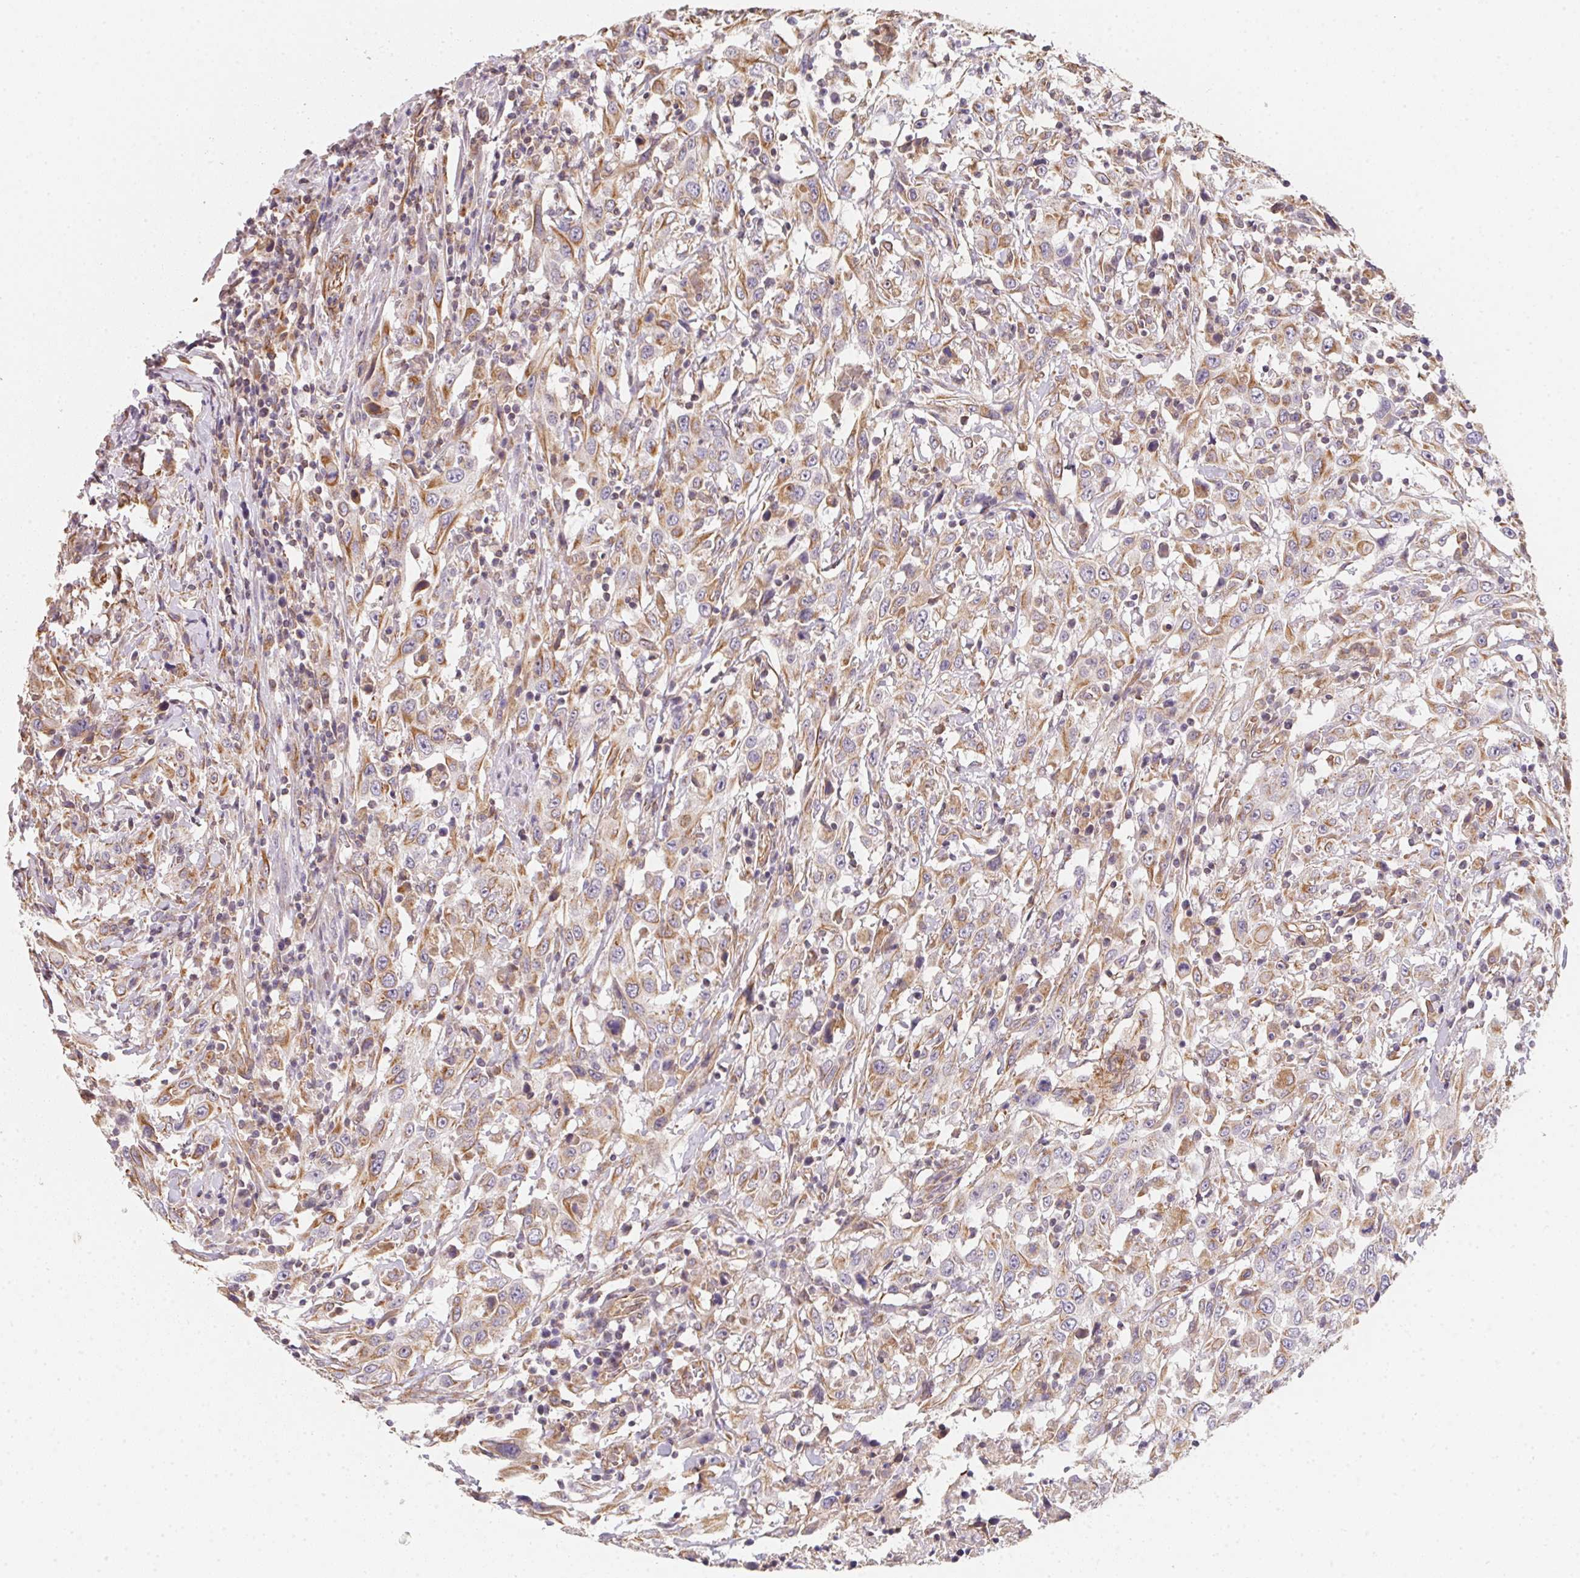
{"staining": {"intensity": "weak", "quantity": "25%-75%", "location": "cytoplasmic/membranous"}, "tissue": "urothelial cancer", "cell_type": "Tumor cells", "image_type": "cancer", "snomed": [{"axis": "morphology", "description": "Urothelial carcinoma, High grade"}, {"axis": "topography", "description": "Urinary bladder"}], "caption": "Human urothelial cancer stained with a brown dye demonstrates weak cytoplasmic/membranous positive staining in approximately 25%-75% of tumor cells.", "gene": "TBKBP1", "patient": {"sex": "male", "age": 61}}